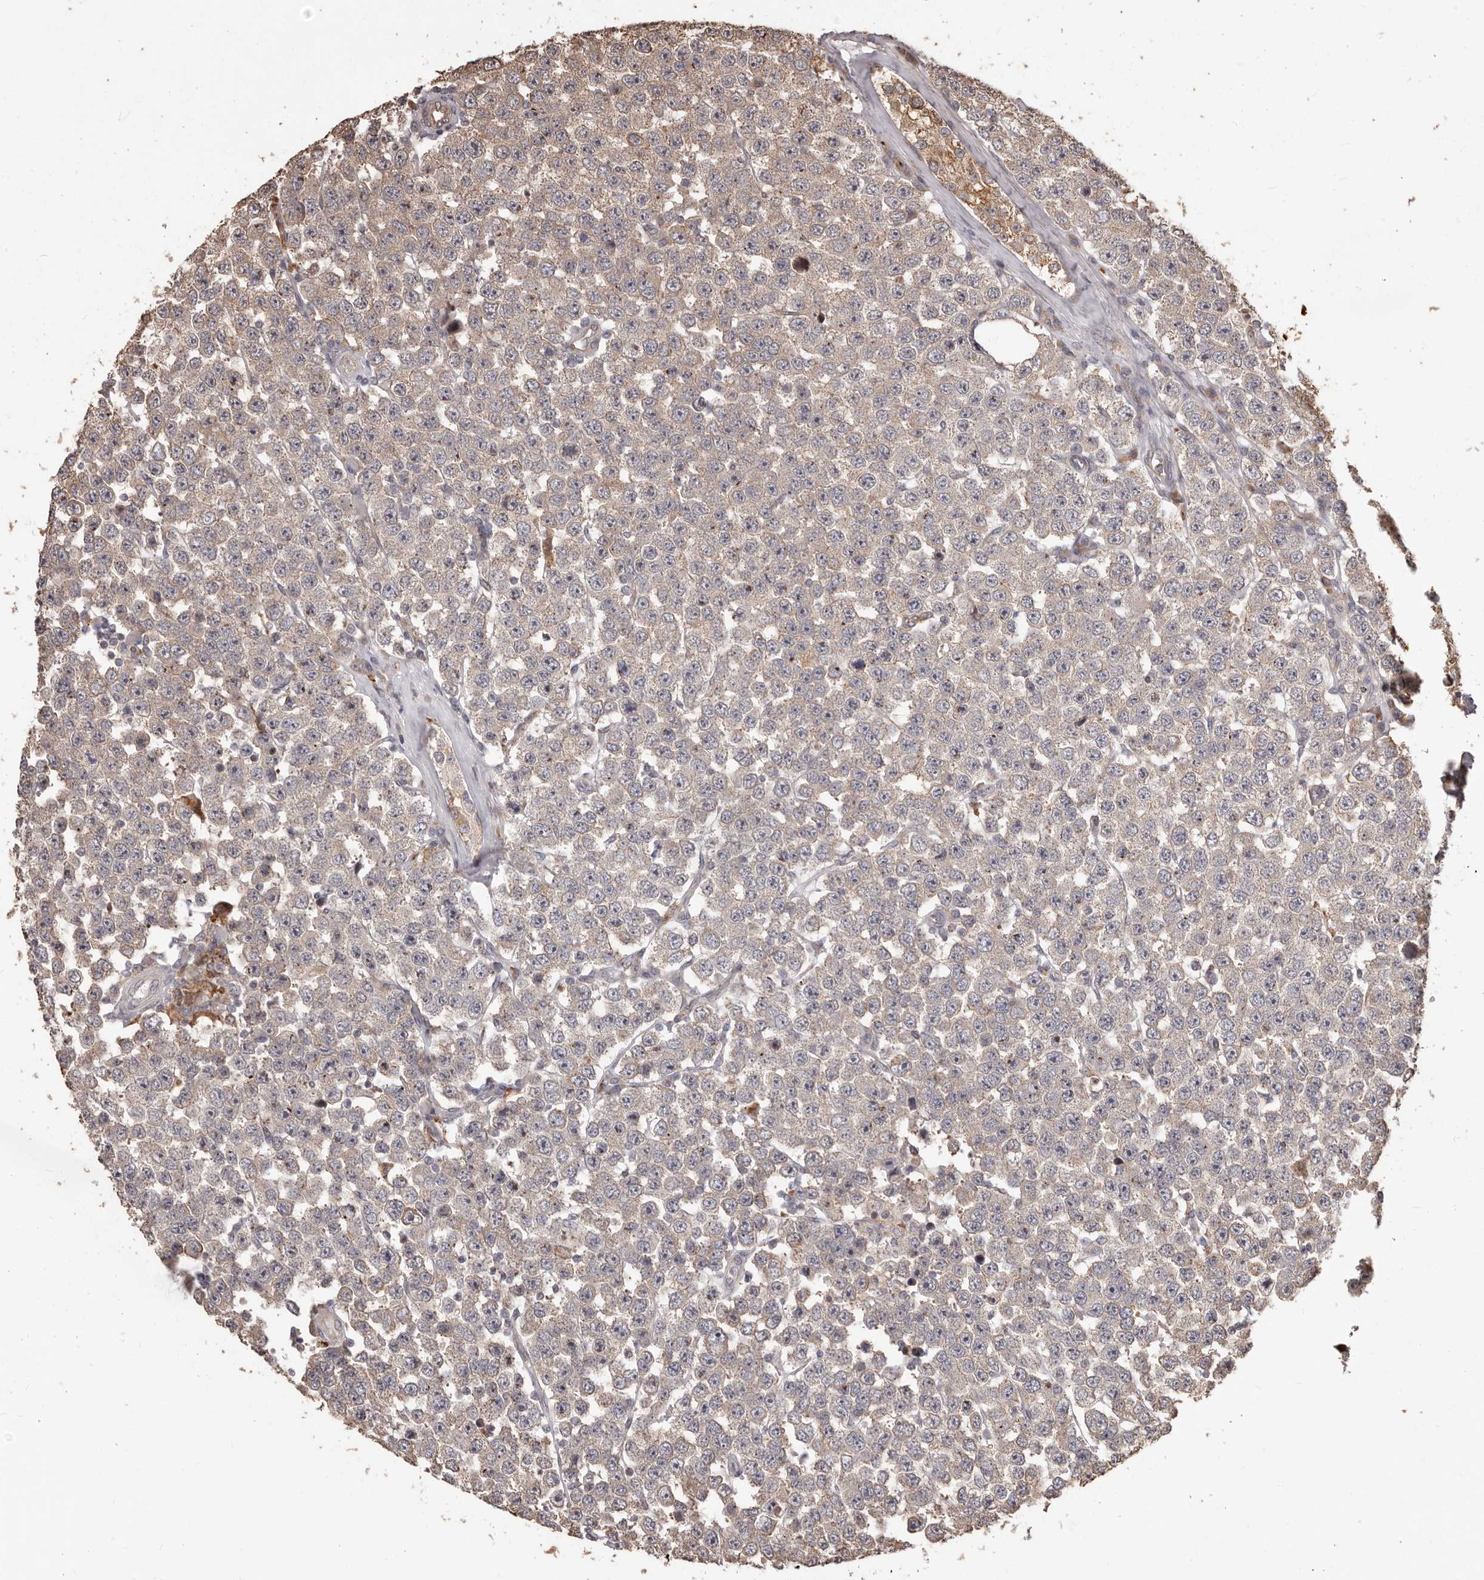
{"staining": {"intensity": "weak", "quantity": "<25%", "location": "cytoplasmic/membranous"}, "tissue": "testis cancer", "cell_type": "Tumor cells", "image_type": "cancer", "snomed": [{"axis": "morphology", "description": "Seminoma, NOS"}, {"axis": "topography", "description": "Testis"}], "caption": "The immunohistochemistry (IHC) histopathology image has no significant staining in tumor cells of testis cancer (seminoma) tissue.", "gene": "MTO1", "patient": {"sex": "male", "age": 28}}